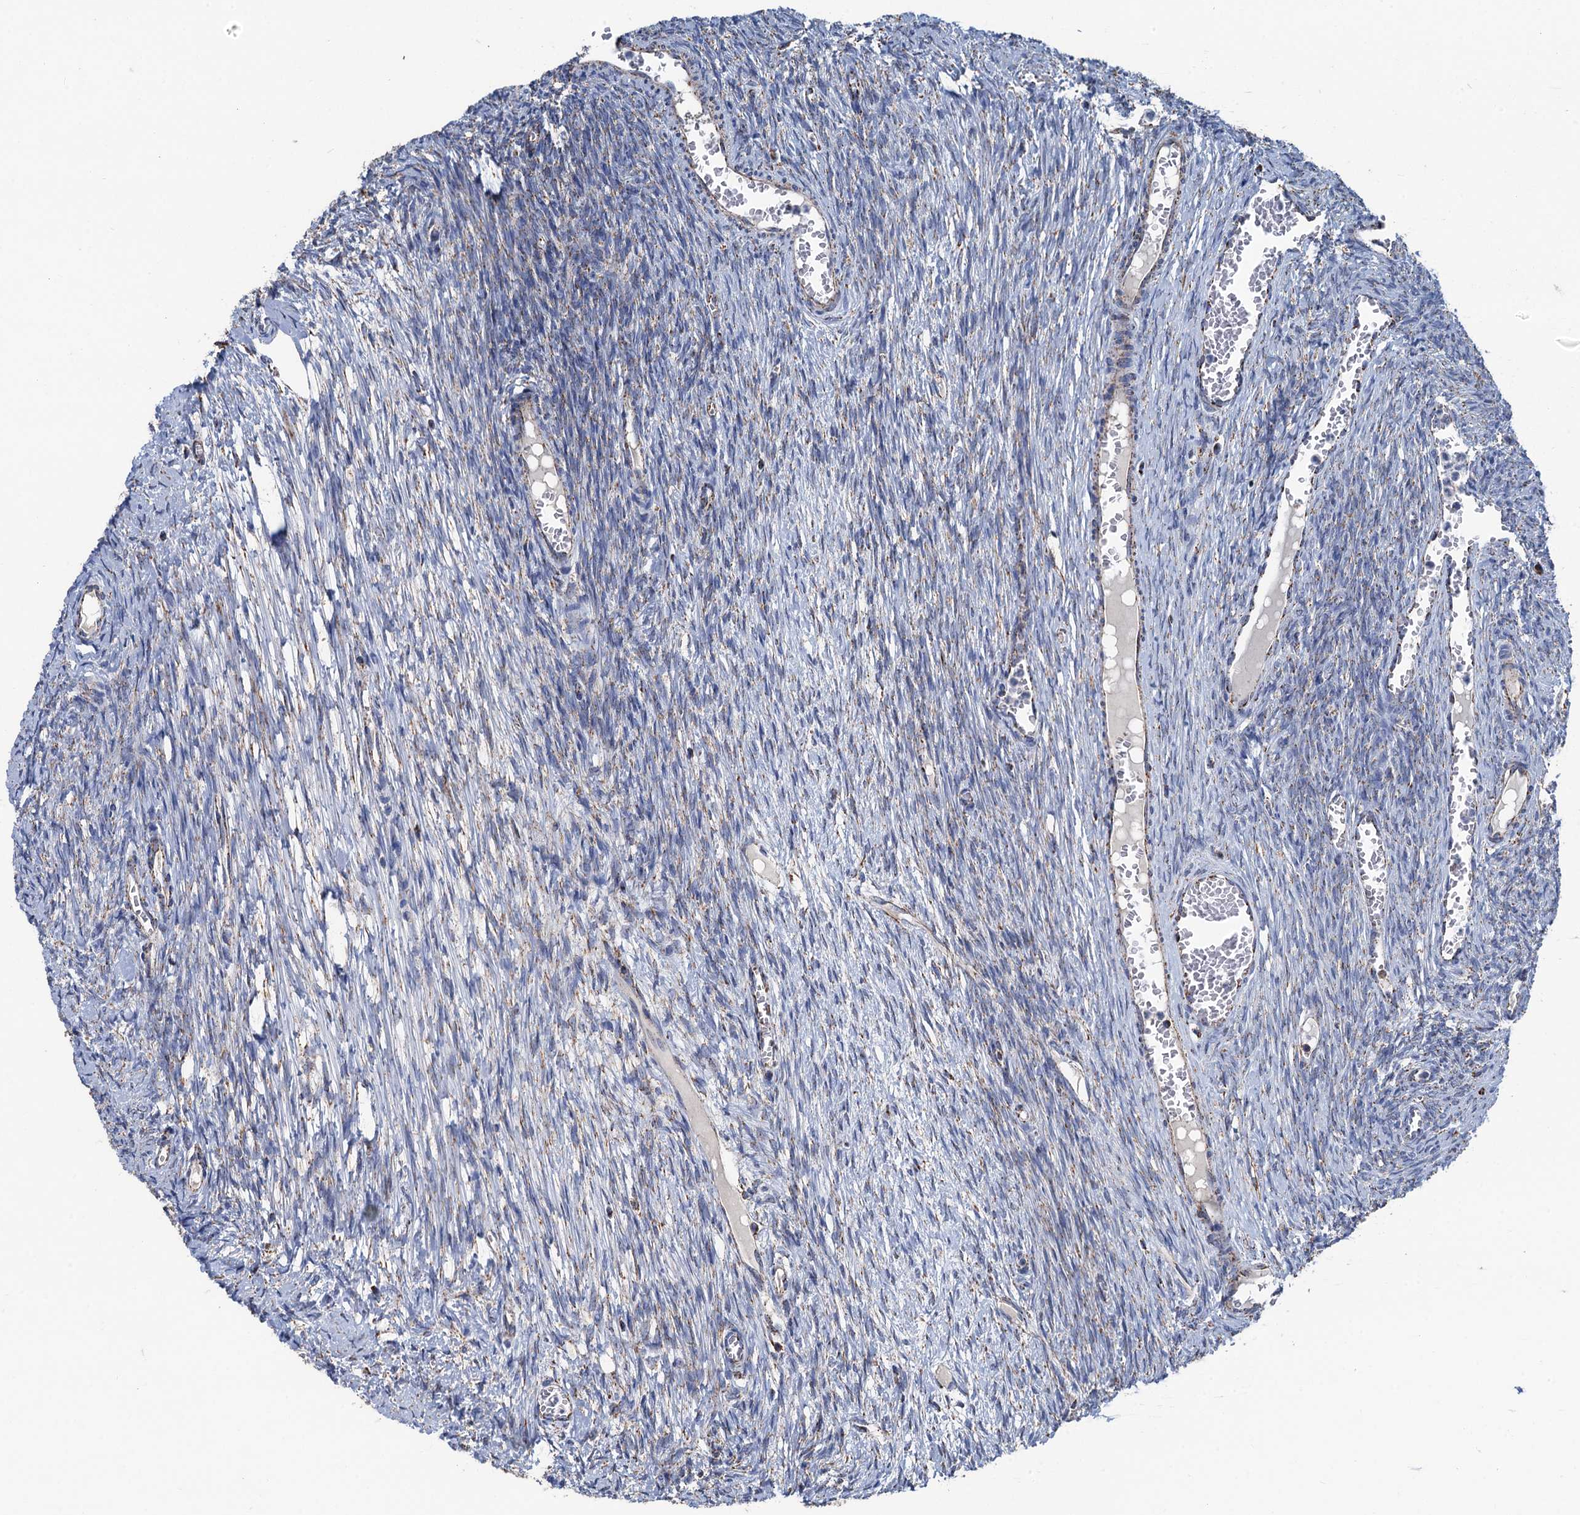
{"staining": {"intensity": "moderate", "quantity": ">75%", "location": "cytoplasmic/membranous"}, "tissue": "ovary", "cell_type": "Follicle cells", "image_type": "normal", "snomed": [{"axis": "morphology", "description": "Normal tissue, NOS"}, {"axis": "topography", "description": "Ovary"}], "caption": "About >75% of follicle cells in benign human ovary show moderate cytoplasmic/membranous protein expression as visualized by brown immunohistochemical staining.", "gene": "IVD", "patient": {"sex": "female", "age": 44}}